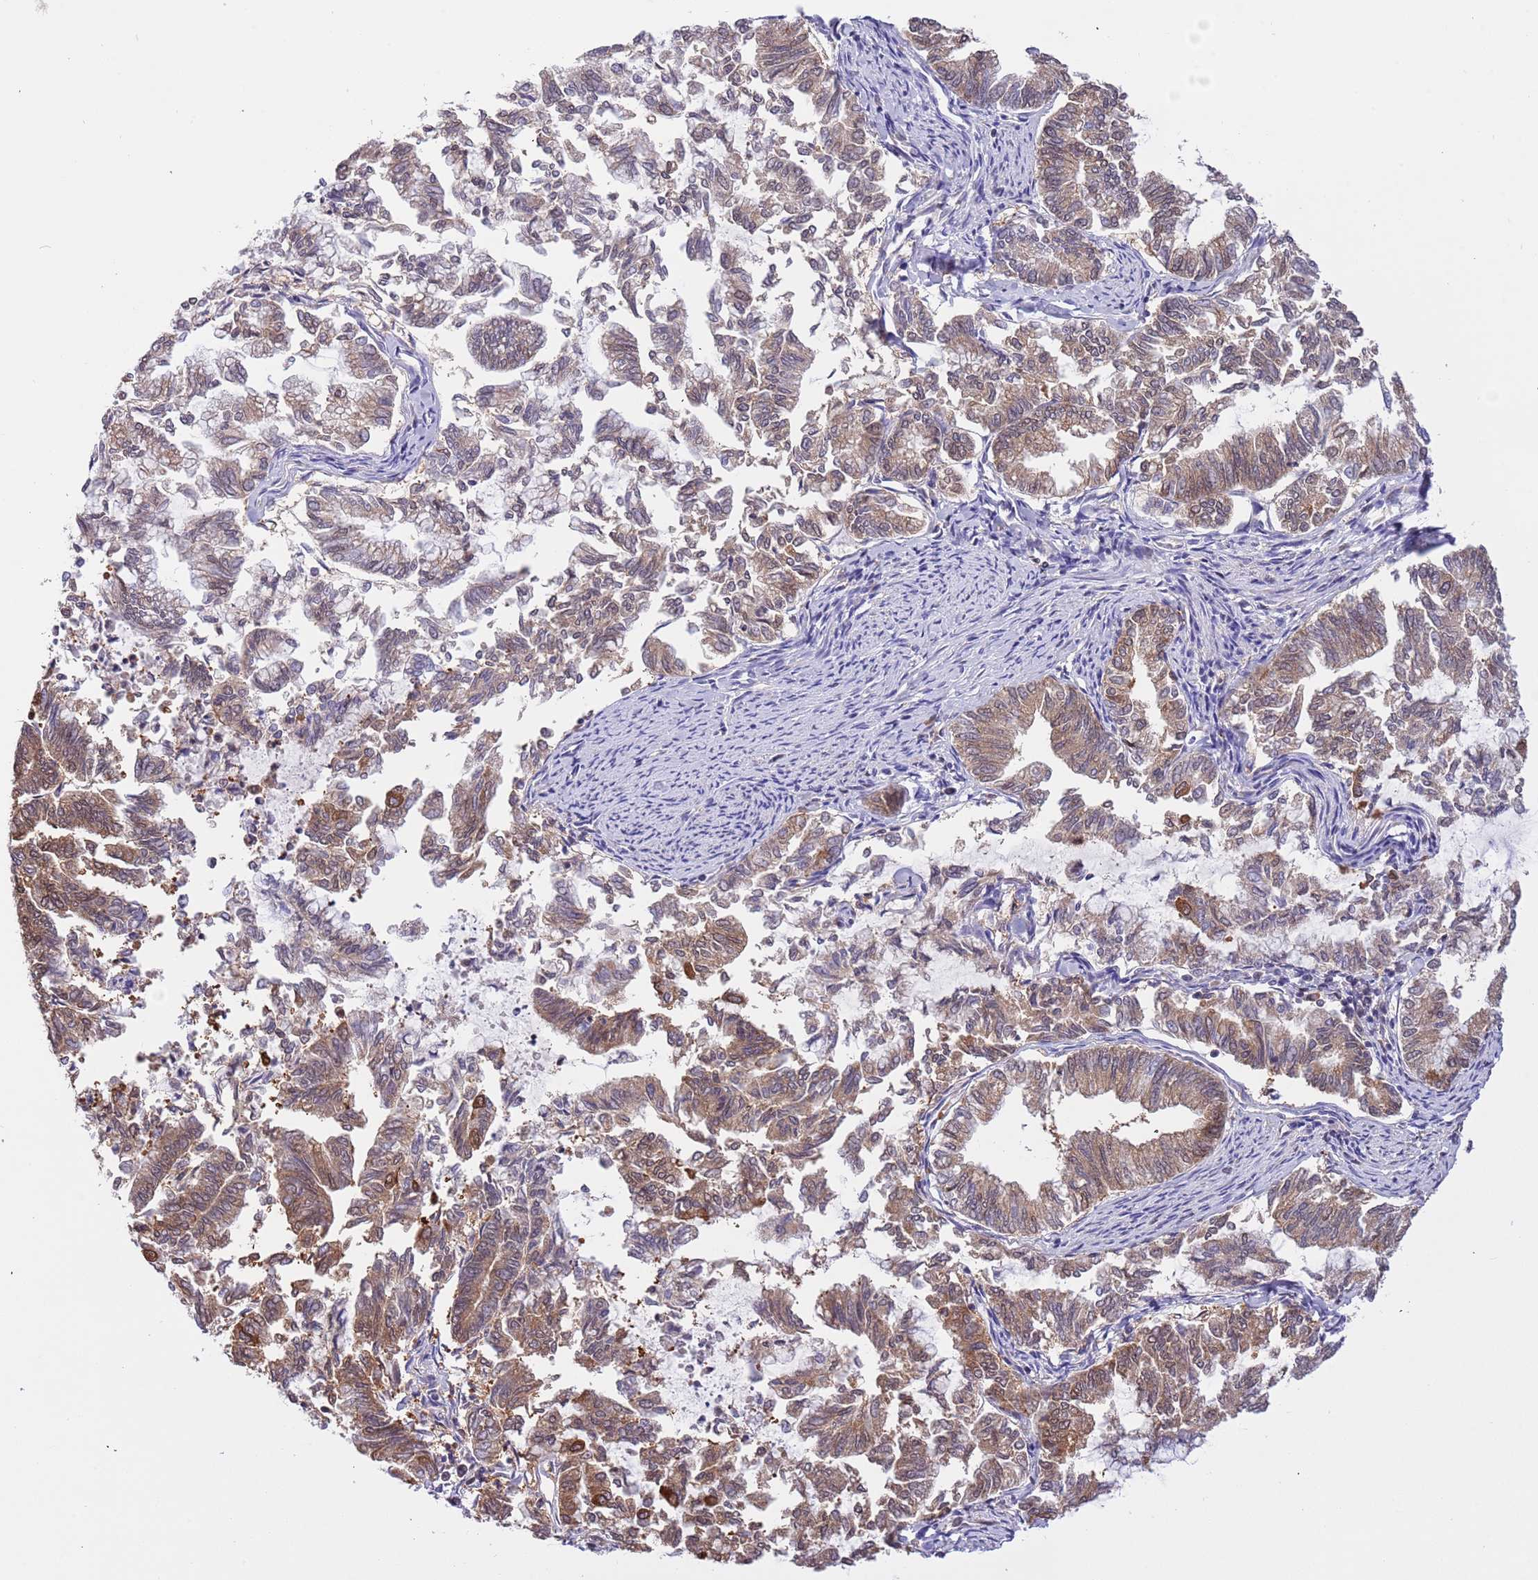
{"staining": {"intensity": "moderate", "quantity": ">75%", "location": "cytoplasmic/membranous"}, "tissue": "endometrial cancer", "cell_type": "Tumor cells", "image_type": "cancer", "snomed": [{"axis": "morphology", "description": "Adenocarcinoma, NOS"}, {"axis": "topography", "description": "Endometrium"}], "caption": "Tumor cells reveal medium levels of moderate cytoplasmic/membranous staining in approximately >75% of cells in endometrial cancer (adenocarcinoma).", "gene": "STIP1", "patient": {"sex": "female", "age": 79}}